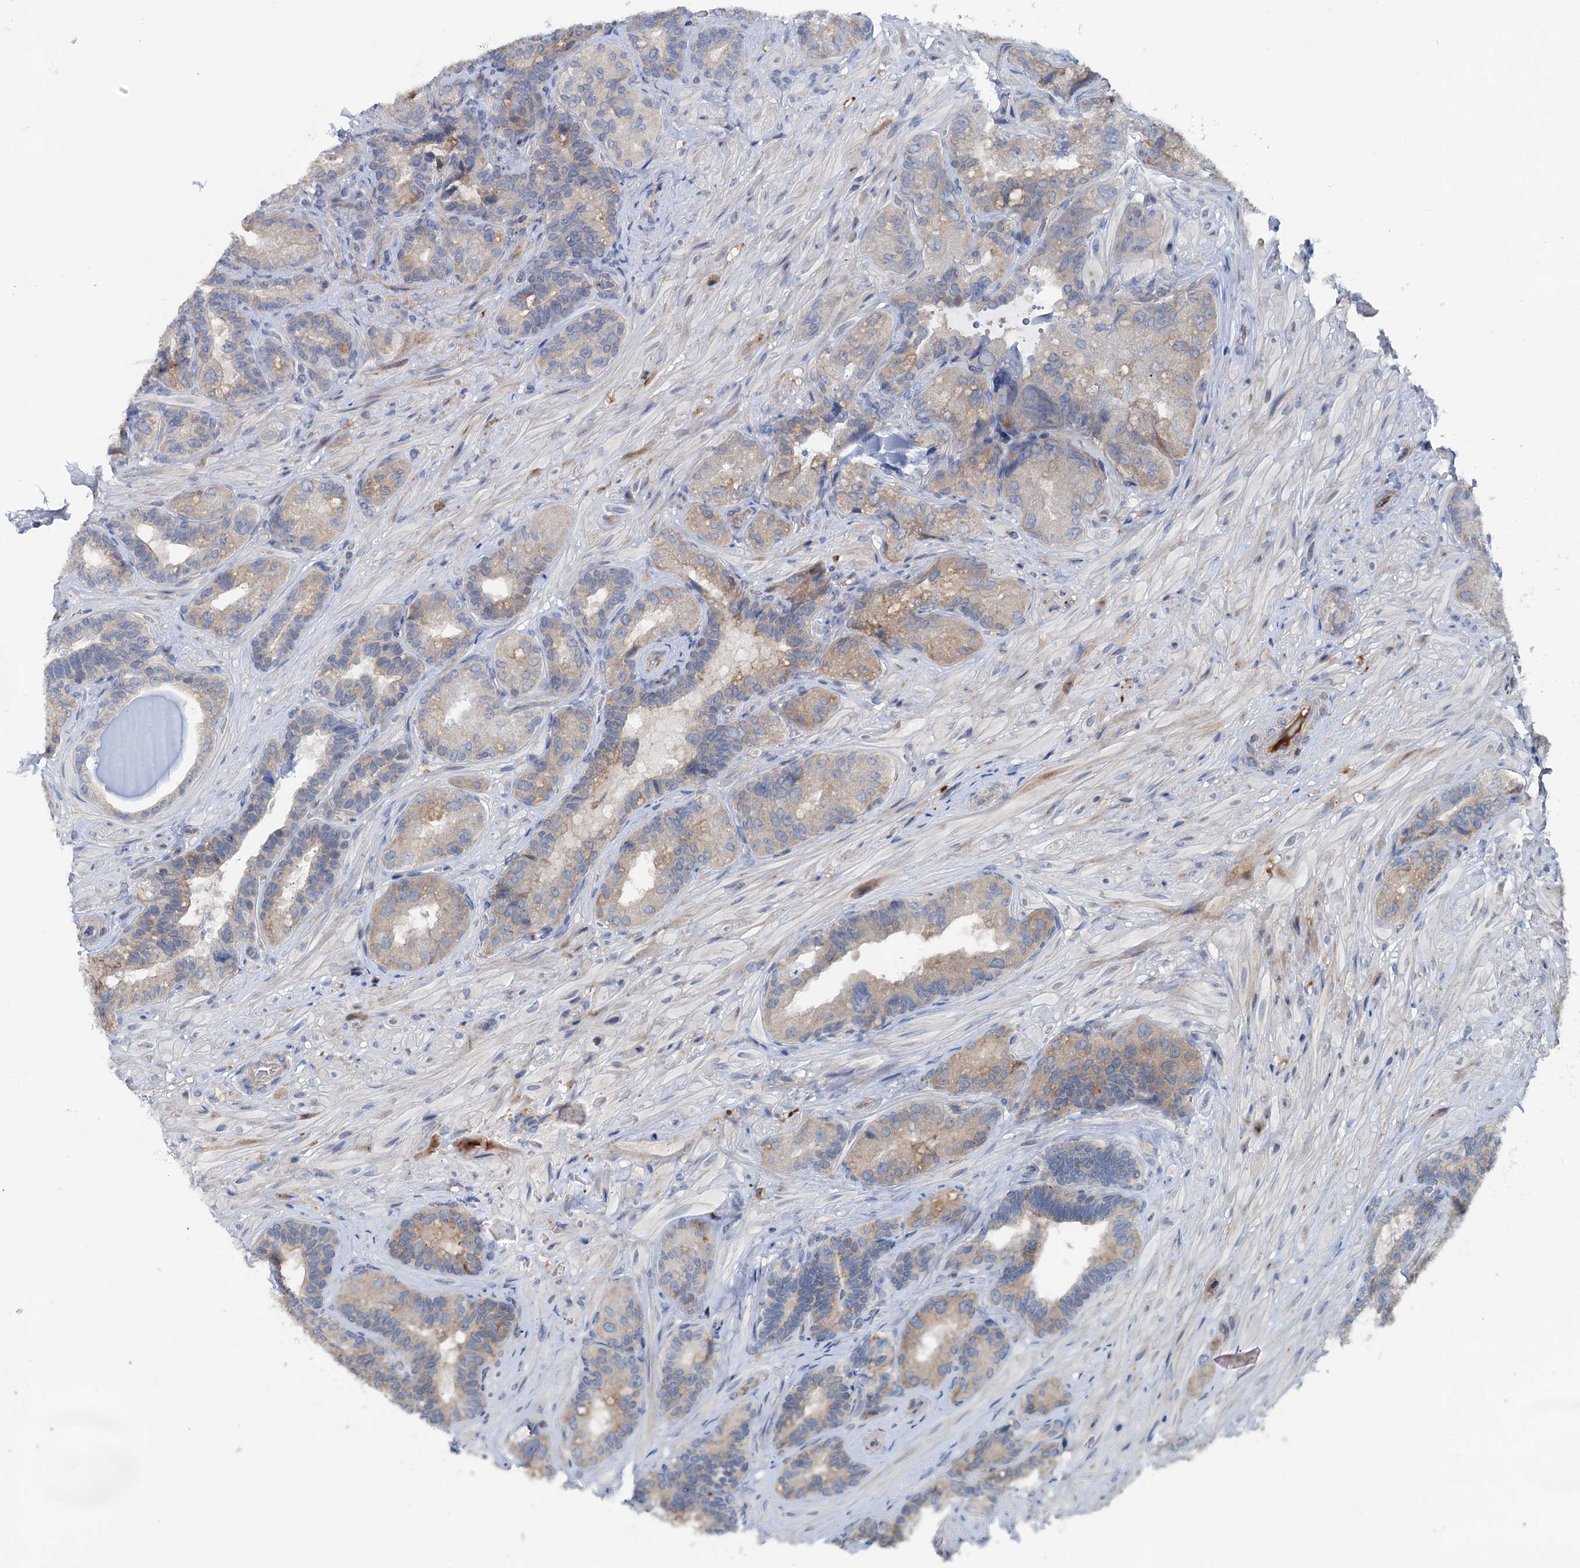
{"staining": {"intensity": "weak", "quantity": "25%-75%", "location": "cytoplasmic/membranous"}, "tissue": "seminal vesicle", "cell_type": "Glandular cells", "image_type": "normal", "snomed": [{"axis": "morphology", "description": "Normal tissue, NOS"}, {"axis": "topography", "description": "Prostate and seminal vesicle, NOS"}, {"axis": "topography", "description": "Prostate"}, {"axis": "topography", "description": "Seminal veicle"}], "caption": "Normal seminal vesicle was stained to show a protein in brown. There is low levels of weak cytoplasmic/membranous expression in approximately 25%-75% of glandular cells.", "gene": "TEDC1", "patient": {"sex": "male", "age": 67}}